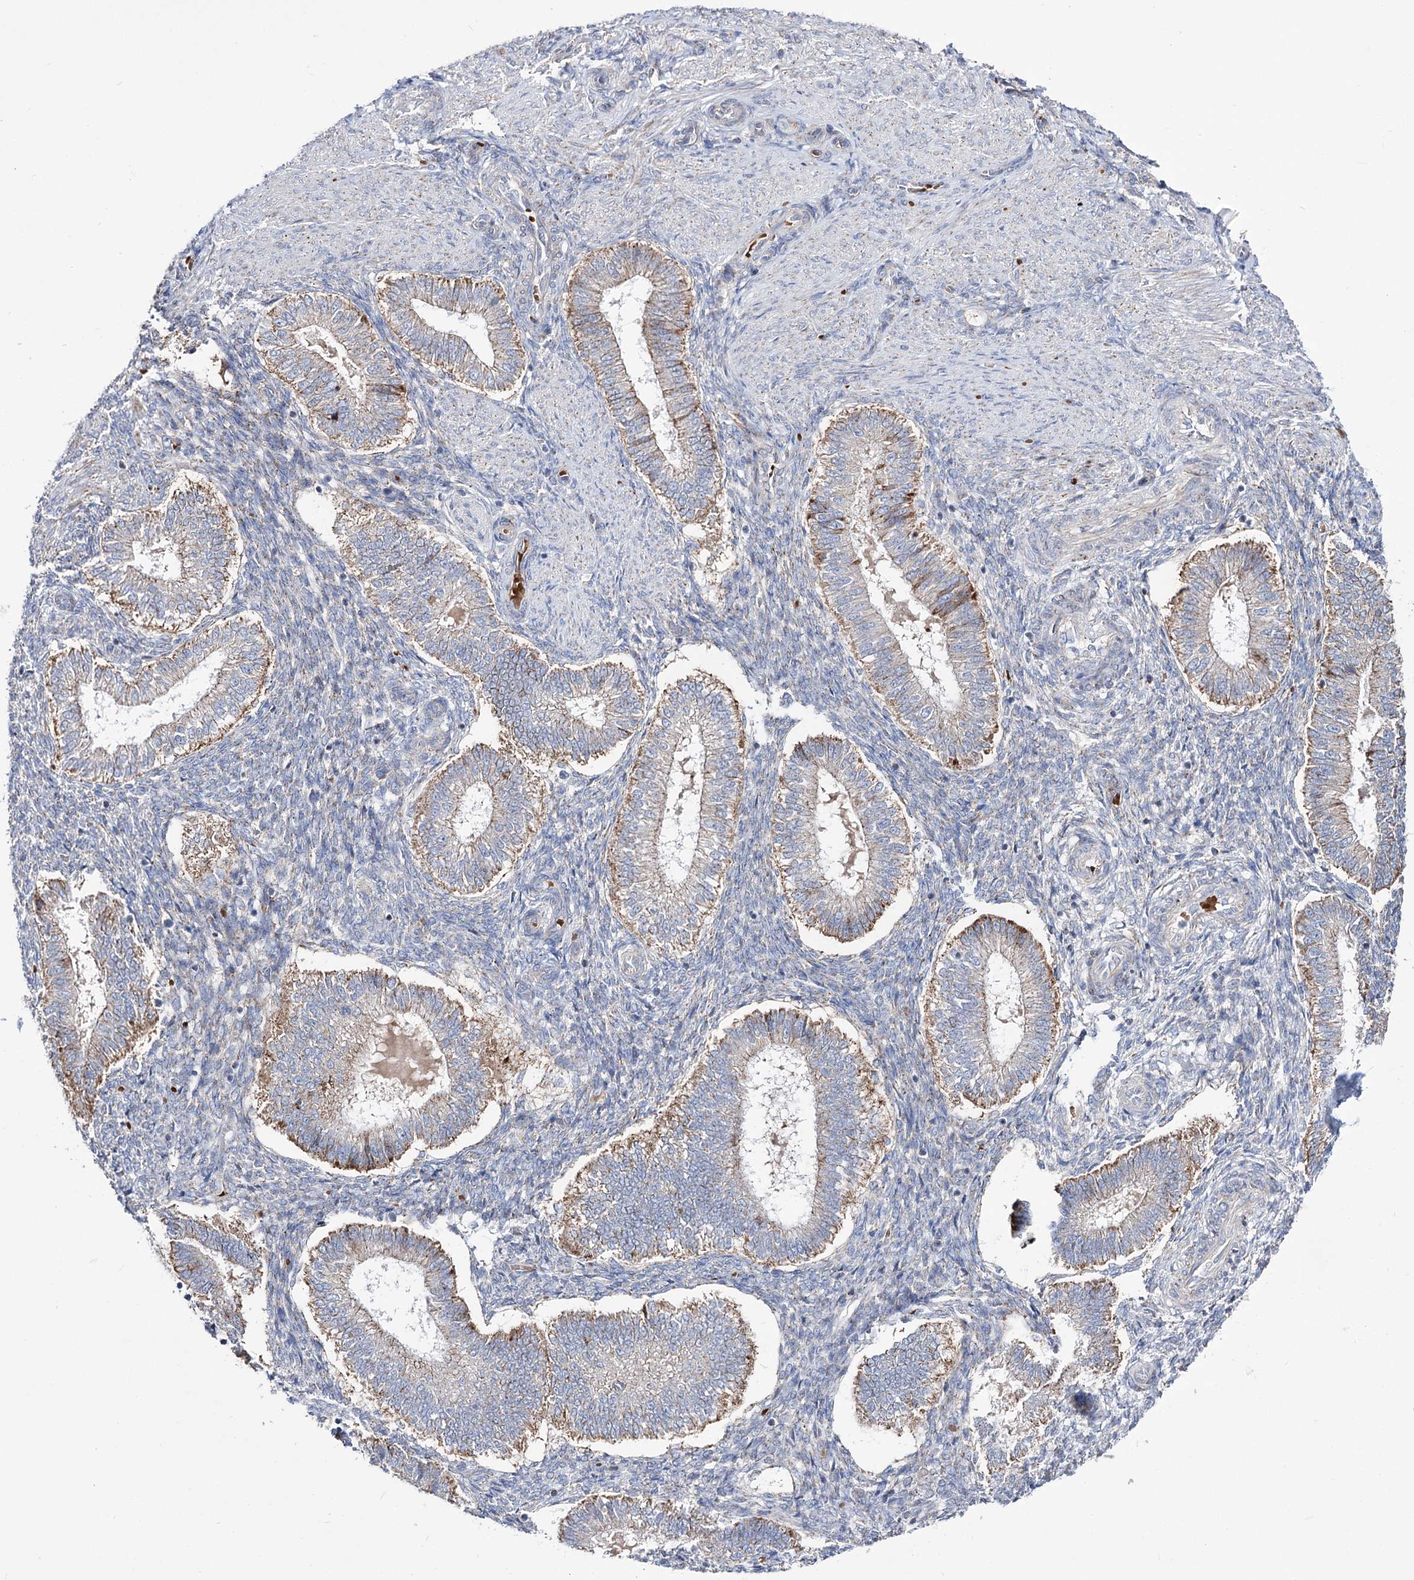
{"staining": {"intensity": "moderate", "quantity": "<25%", "location": "cytoplasmic/membranous"}, "tissue": "endometrium", "cell_type": "Cells in endometrial stroma", "image_type": "normal", "snomed": [{"axis": "morphology", "description": "Normal tissue, NOS"}, {"axis": "topography", "description": "Endometrium"}], "caption": "Immunohistochemical staining of unremarkable endometrium shows <25% levels of moderate cytoplasmic/membranous protein staining in approximately <25% of cells in endometrial stroma. (DAB IHC with brightfield microscopy, high magnification).", "gene": "OSBPL5", "patient": {"sex": "female", "age": 25}}